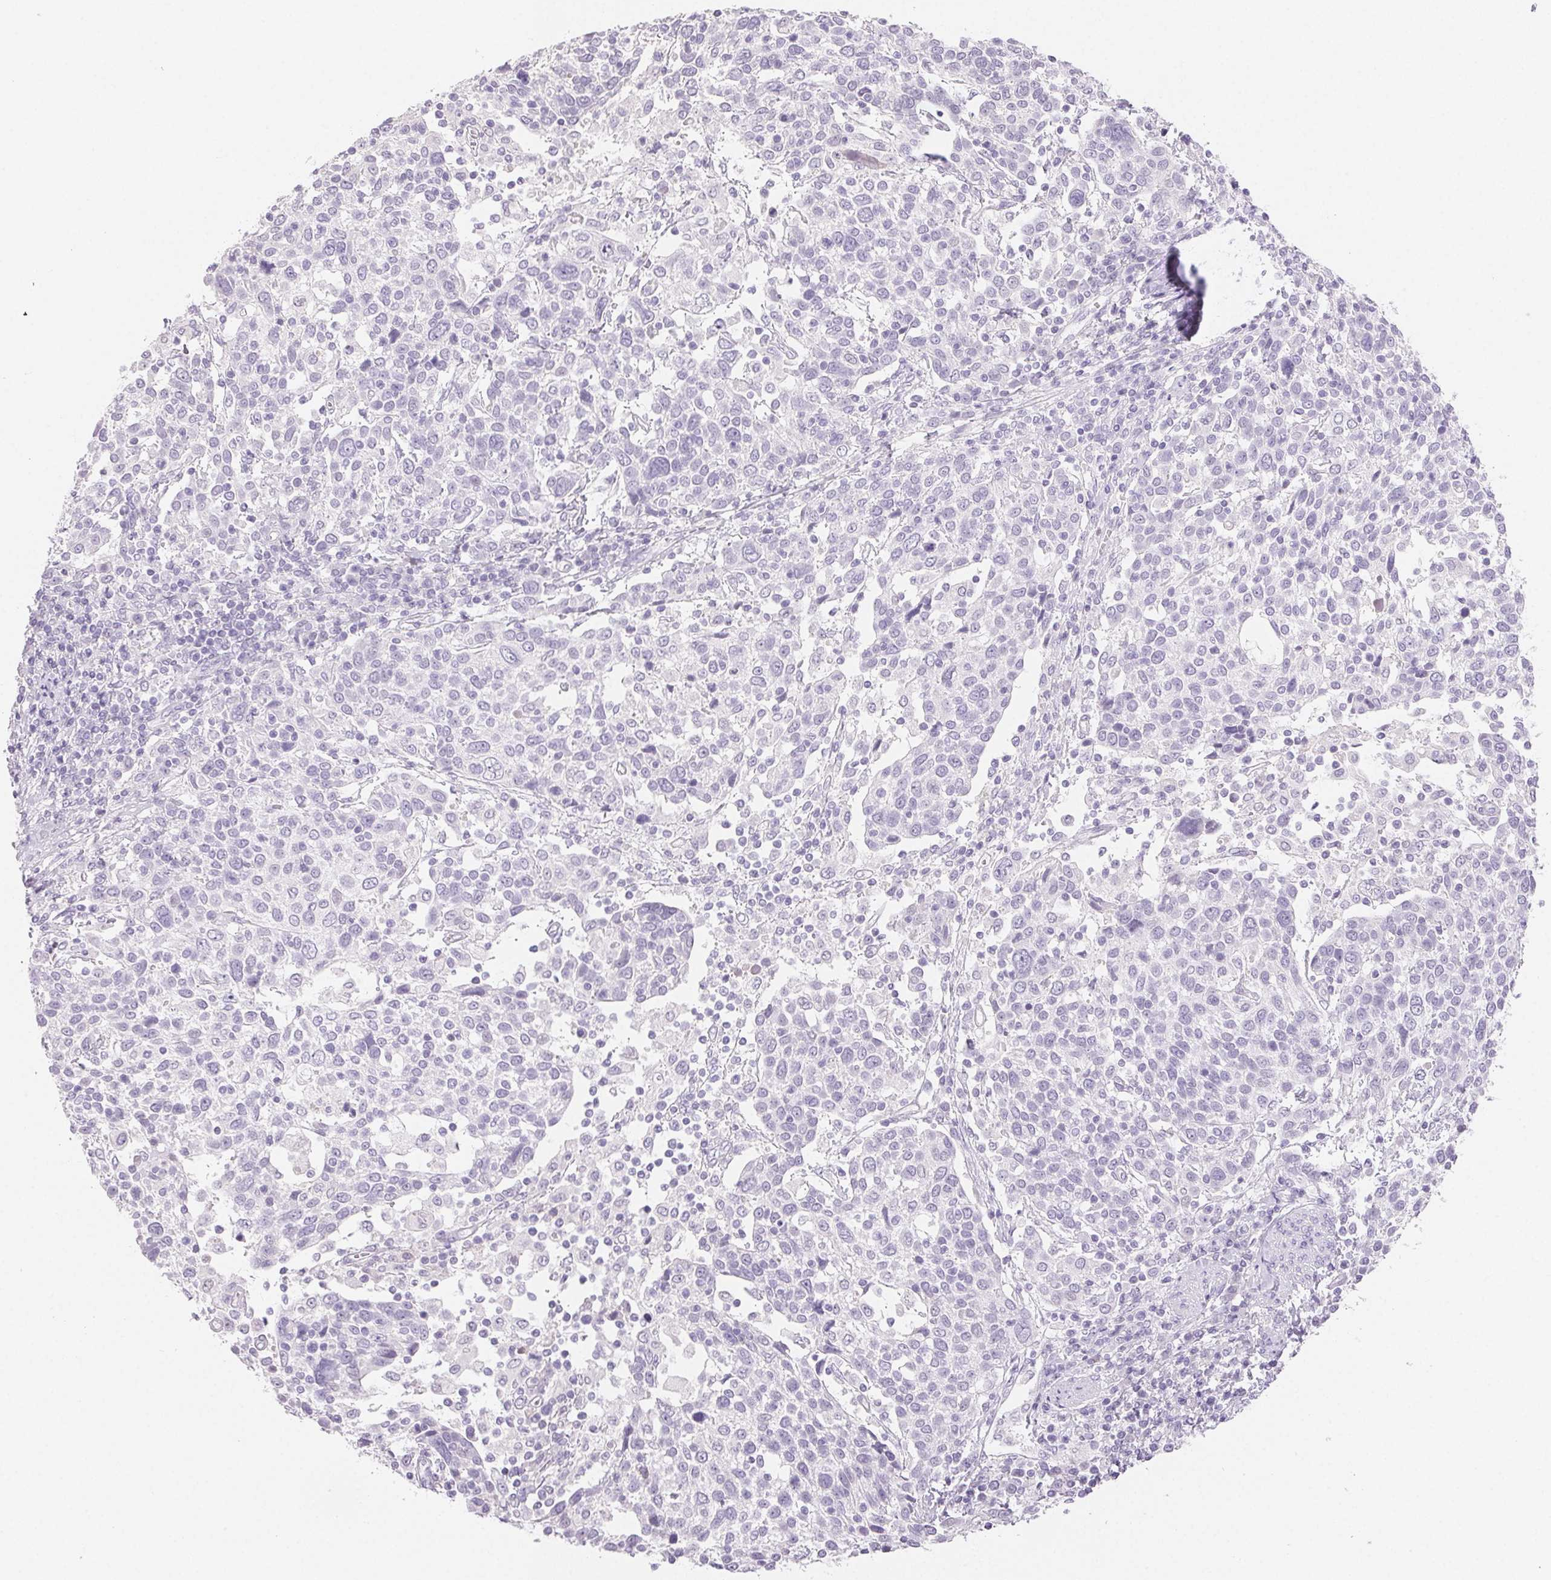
{"staining": {"intensity": "negative", "quantity": "none", "location": "none"}, "tissue": "cervical cancer", "cell_type": "Tumor cells", "image_type": "cancer", "snomed": [{"axis": "morphology", "description": "Squamous cell carcinoma, NOS"}, {"axis": "topography", "description": "Cervix"}], "caption": "Histopathology image shows no significant protein staining in tumor cells of cervical squamous cell carcinoma.", "gene": "BPIFB2", "patient": {"sex": "female", "age": 61}}